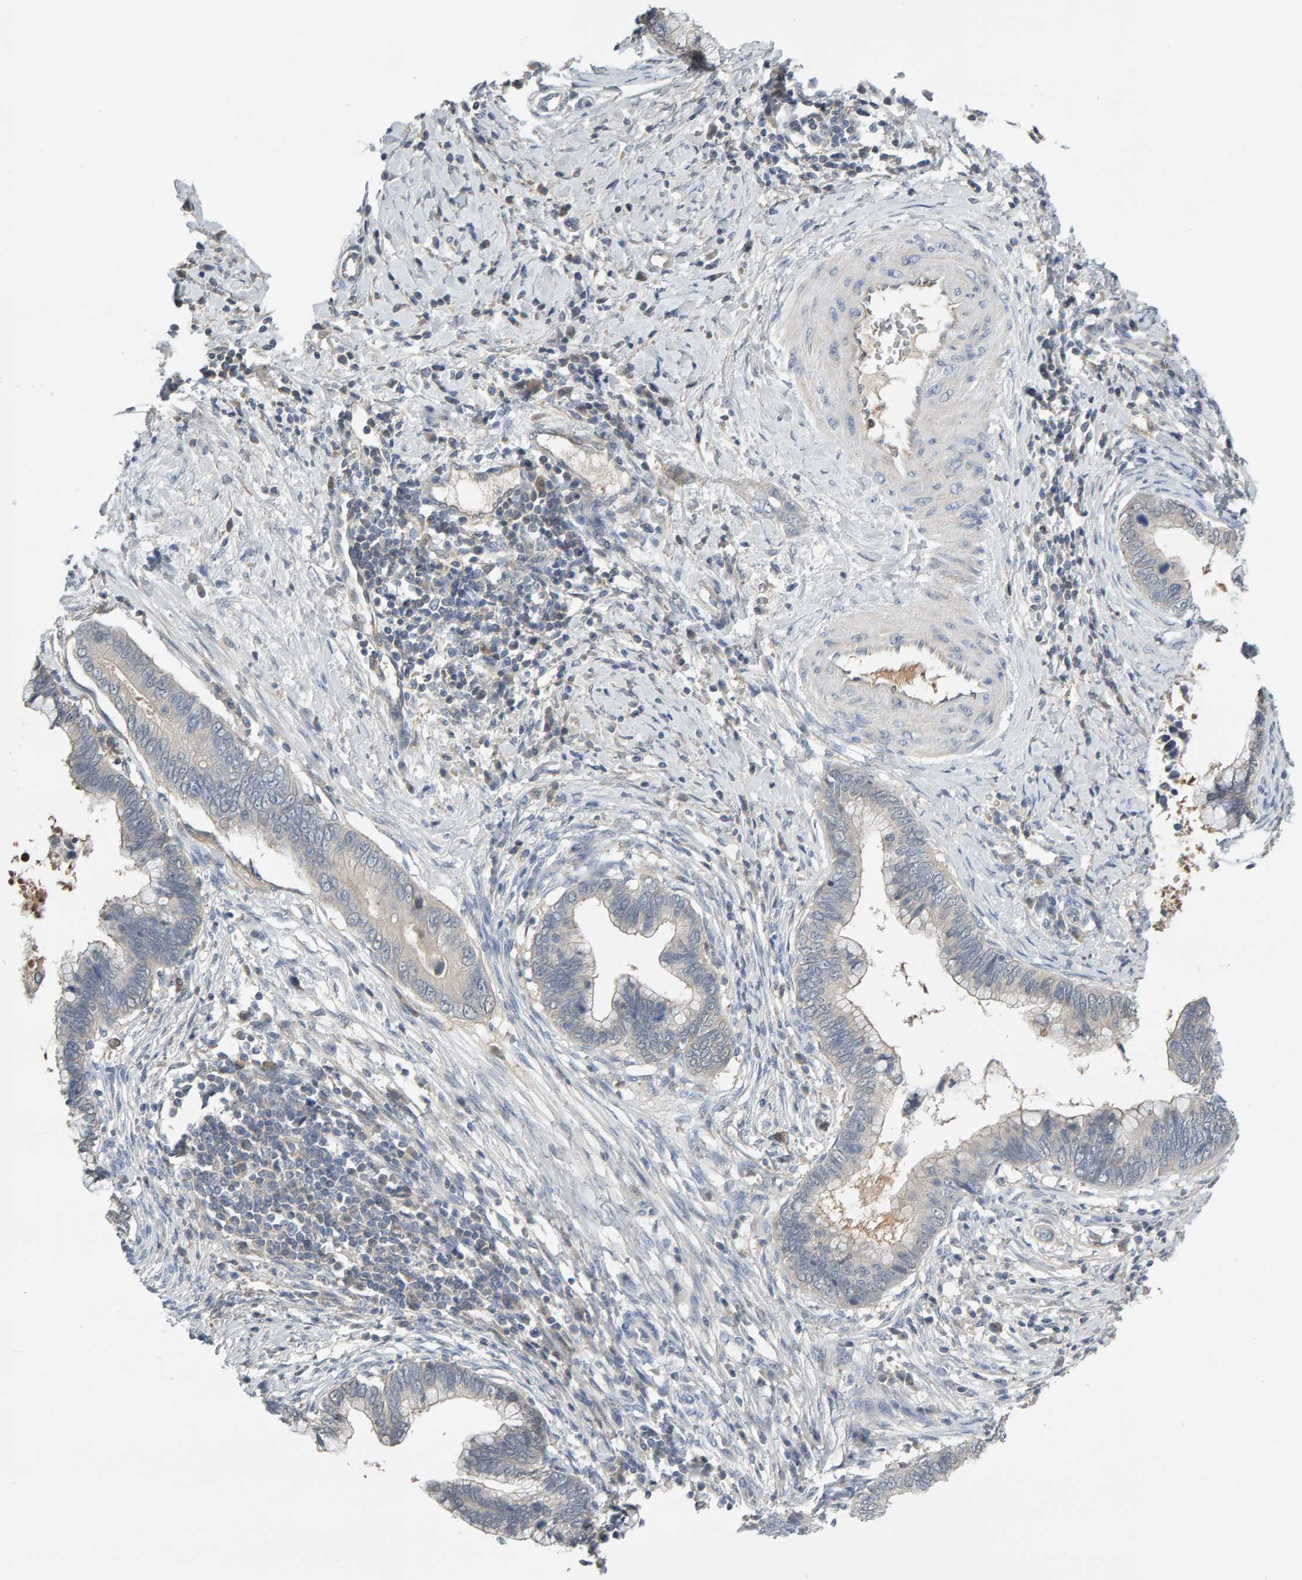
{"staining": {"intensity": "negative", "quantity": "none", "location": "none"}, "tissue": "cervical cancer", "cell_type": "Tumor cells", "image_type": "cancer", "snomed": [{"axis": "morphology", "description": "Adenocarcinoma, NOS"}, {"axis": "topography", "description": "Cervix"}], "caption": "DAB immunohistochemical staining of human cervical adenocarcinoma exhibits no significant expression in tumor cells.", "gene": "GFUS", "patient": {"sex": "female", "age": 44}}